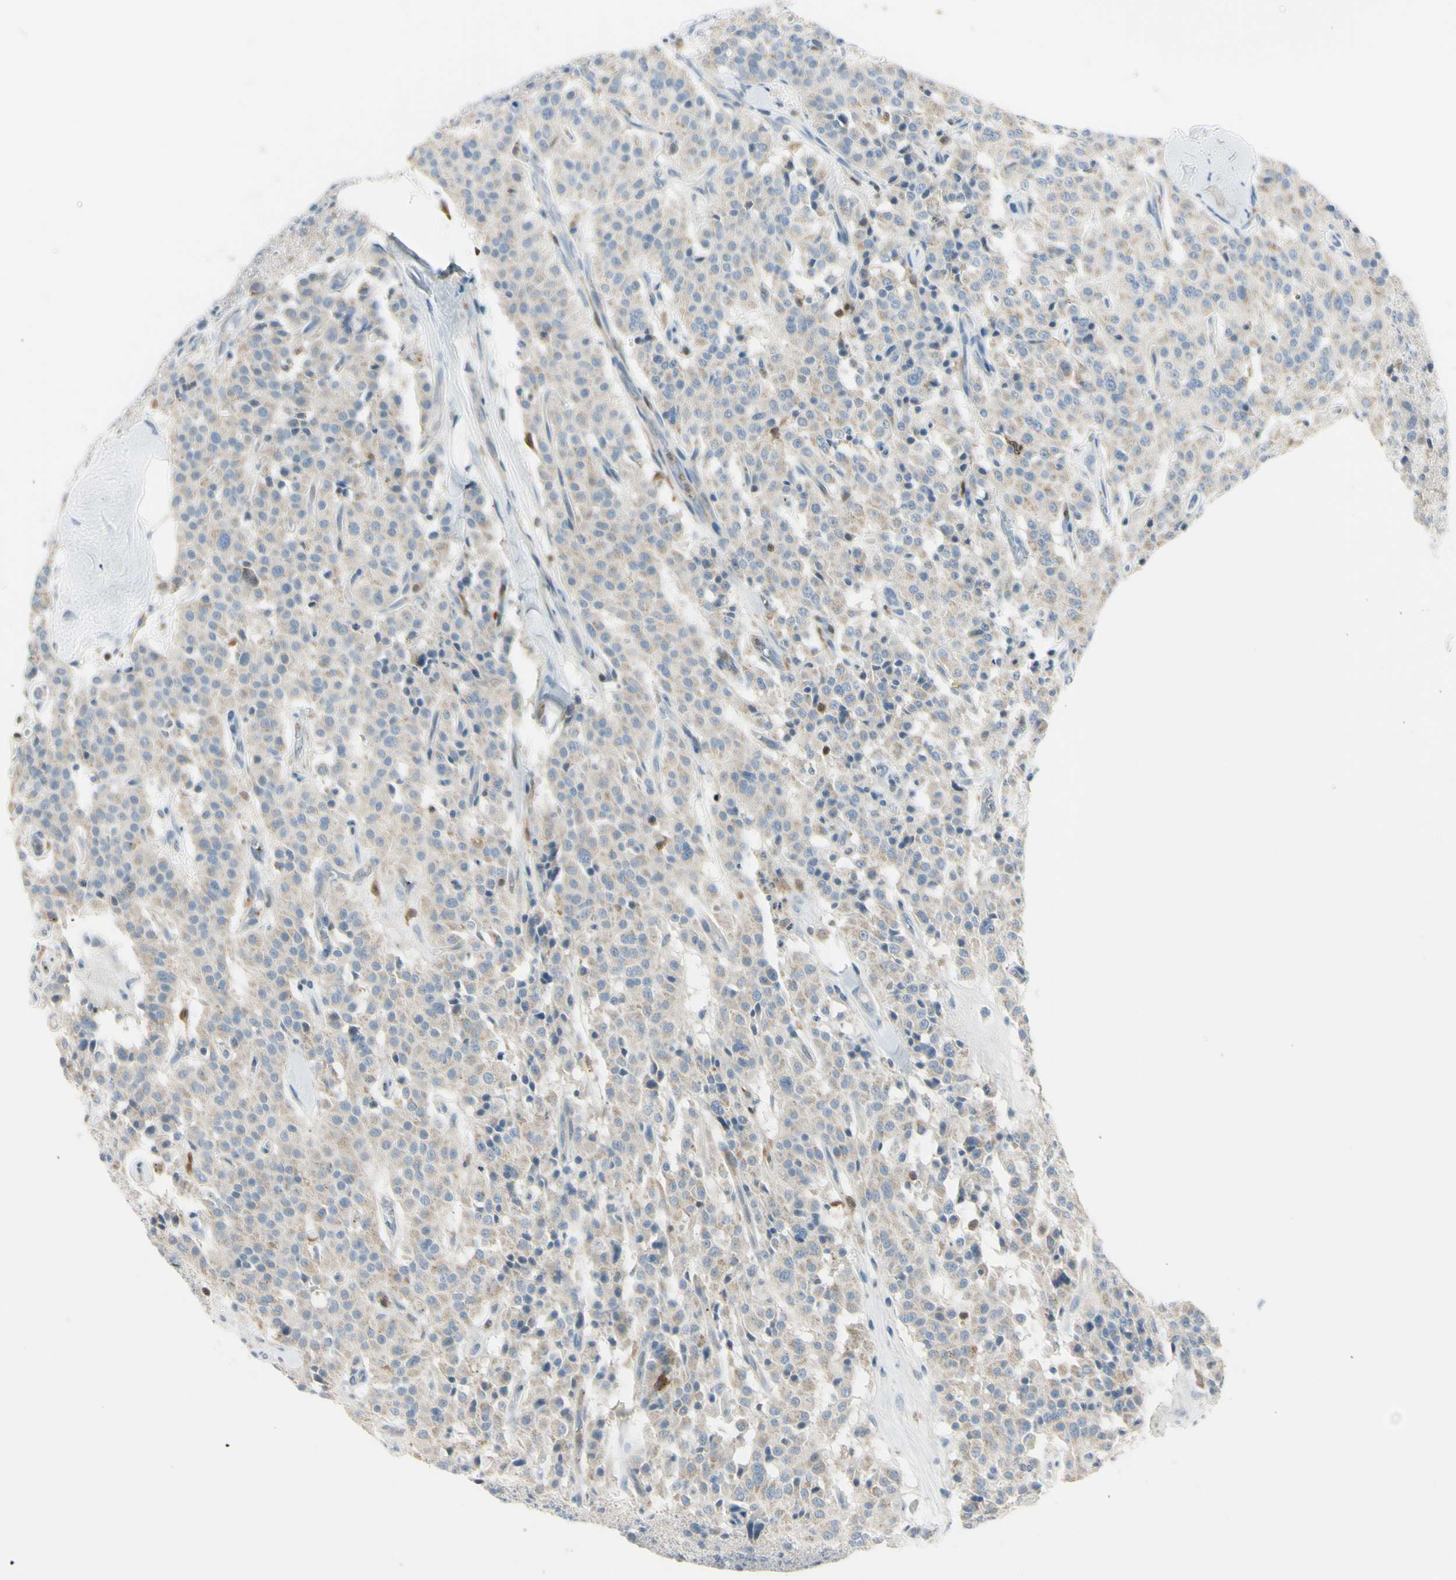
{"staining": {"intensity": "weak", "quantity": ">75%", "location": "cytoplasmic/membranous"}, "tissue": "carcinoid", "cell_type": "Tumor cells", "image_type": "cancer", "snomed": [{"axis": "morphology", "description": "Carcinoid, malignant, NOS"}, {"axis": "topography", "description": "Lung"}], "caption": "Human carcinoid stained for a protein (brown) displays weak cytoplasmic/membranous positive positivity in approximately >75% of tumor cells.", "gene": "CYRIB", "patient": {"sex": "male", "age": 30}}